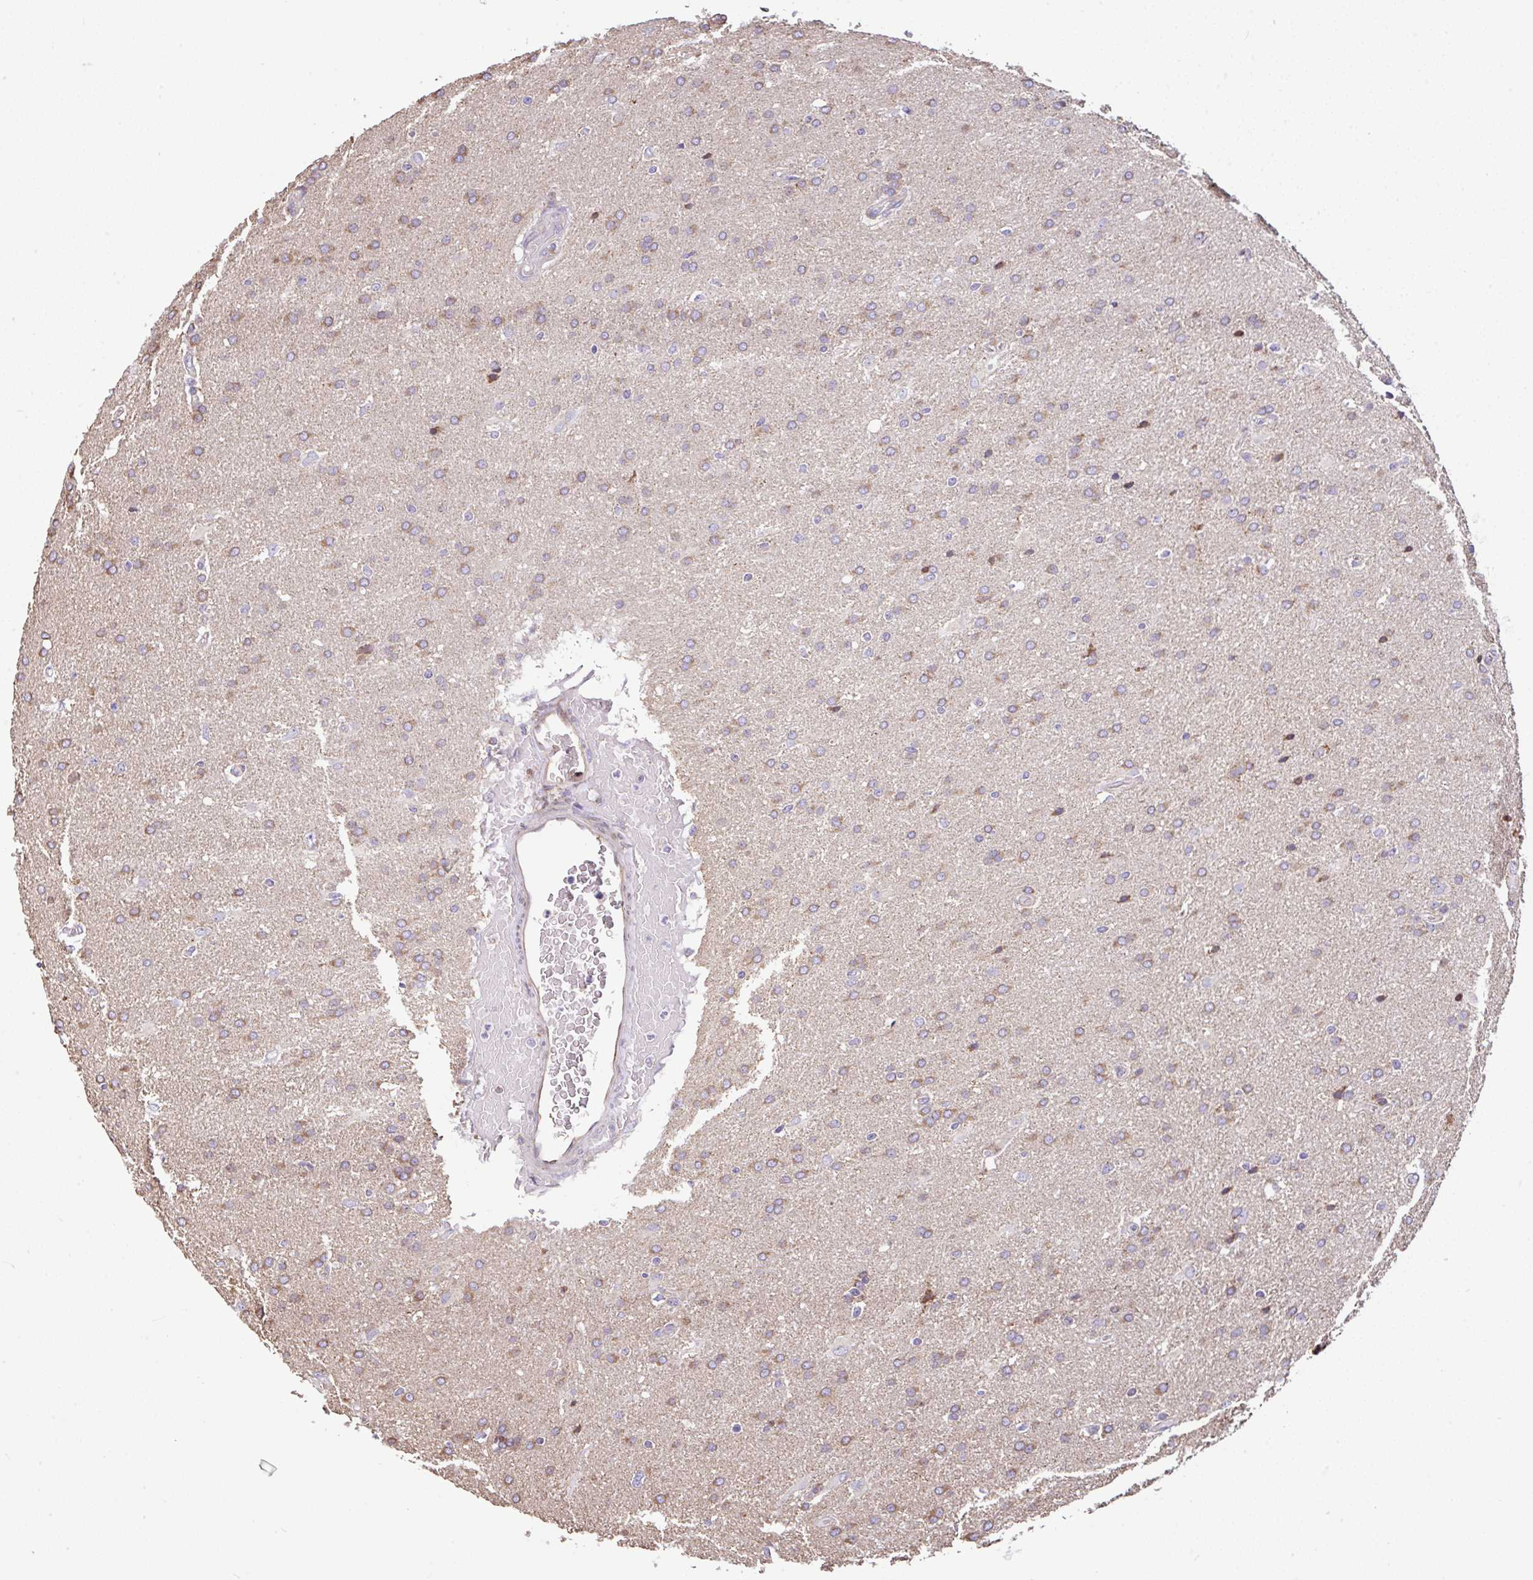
{"staining": {"intensity": "weak", "quantity": "25%-75%", "location": "cytoplasmic/membranous"}, "tissue": "glioma", "cell_type": "Tumor cells", "image_type": "cancer", "snomed": [{"axis": "morphology", "description": "Glioma, malignant, High grade"}, {"axis": "topography", "description": "Brain"}], "caption": "This is an image of immunohistochemistry (IHC) staining of high-grade glioma (malignant), which shows weak expression in the cytoplasmic/membranous of tumor cells.", "gene": "FIGNL1", "patient": {"sex": "male", "age": 56}}